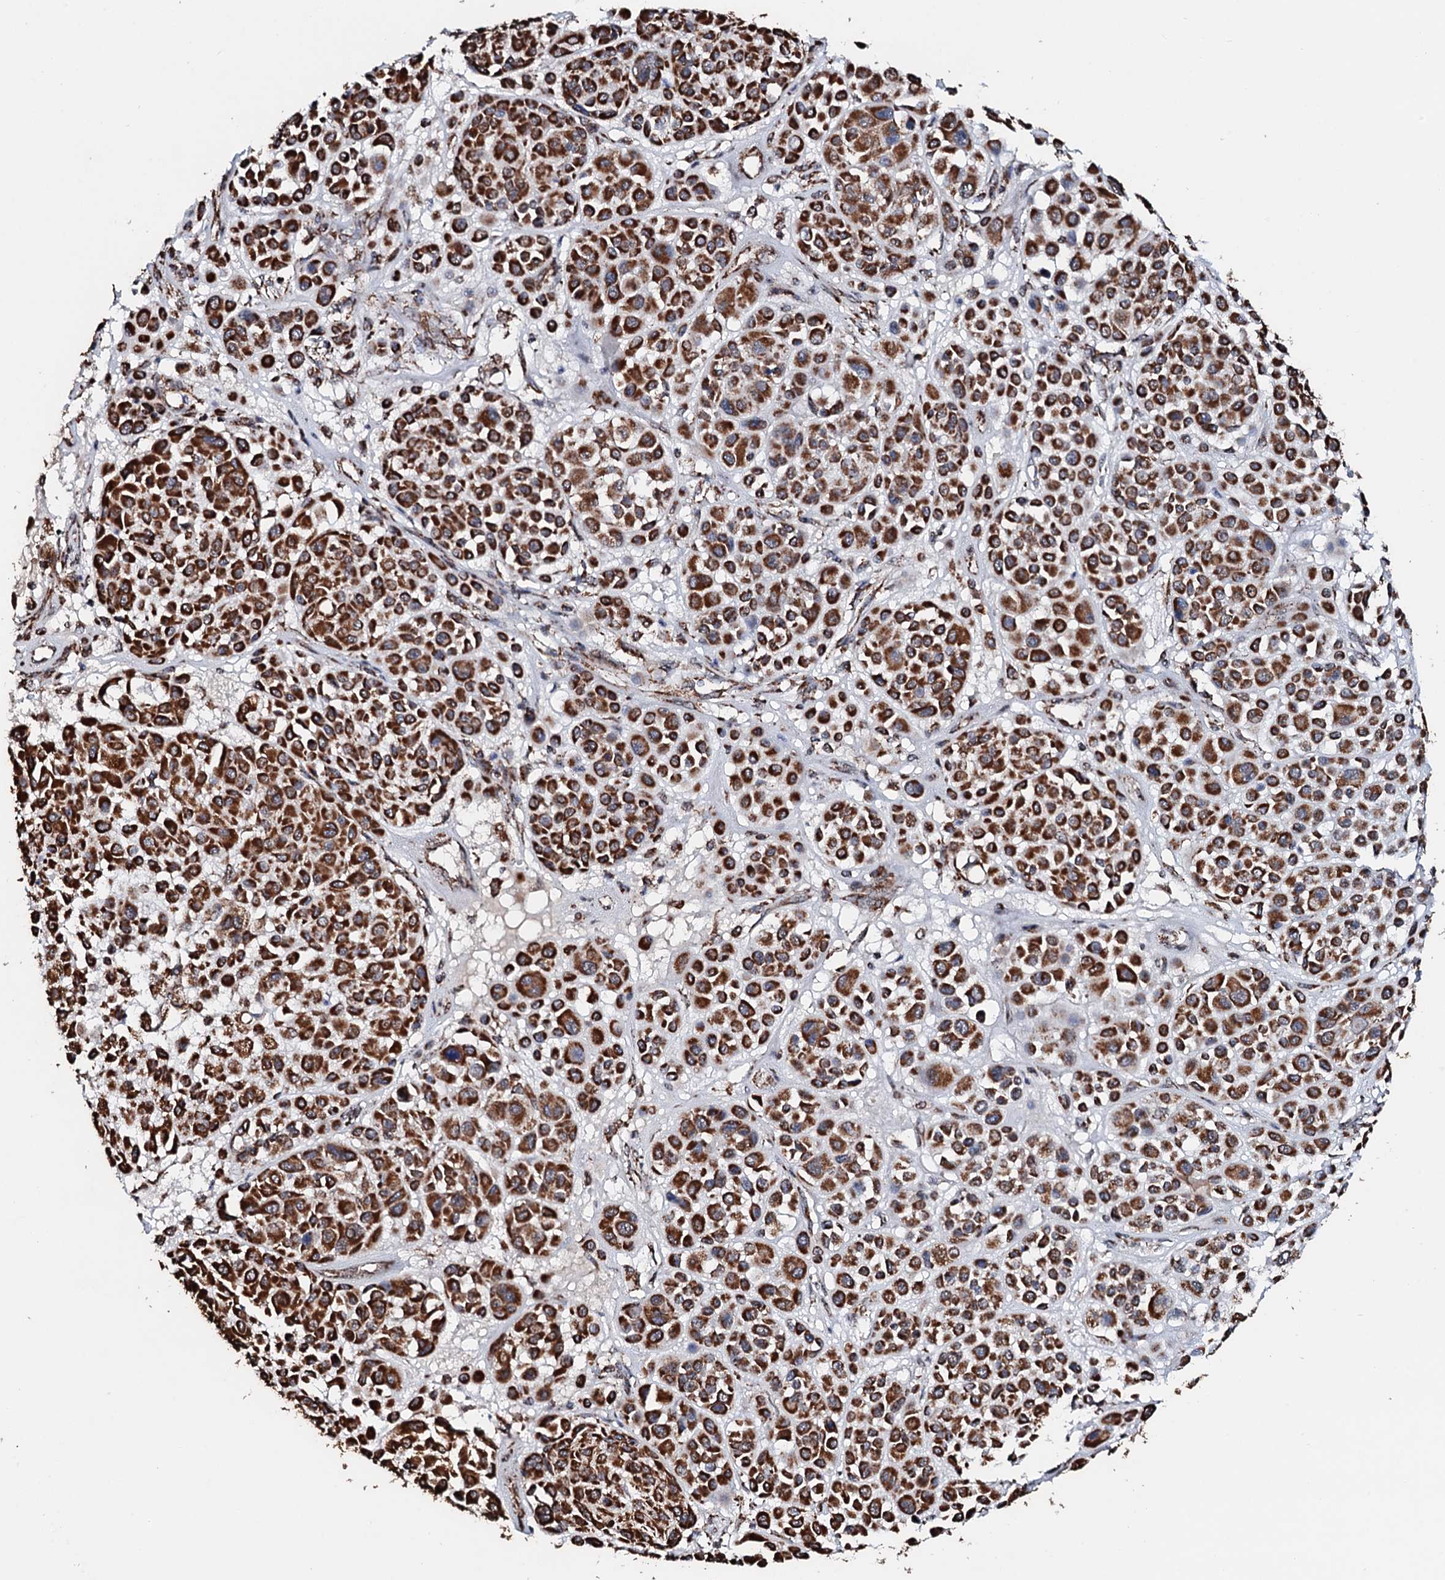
{"staining": {"intensity": "strong", "quantity": ">75%", "location": "cytoplasmic/membranous"}, "tissue": "melanoma", "cell_type": "Tumor cells", "image_type": "cancer", "snomed": [{"axis": "morphology", "description": "Malignant melanoma, Metastatic site"}, {"axis": "topography", "description": "Soft tissue"}], "caption": "The immunohistochemical stain shows strong cytoplasmic/membranous staining in tumor cells of malignant melanoma (metastatic site) tissue. Using DAB (brown) and hematoxylin (blue) stains, captured at high magnification using brightfield microscopy.", "gene": "SECISBP2L", "patient": {"sex": "male", "age": 41}}